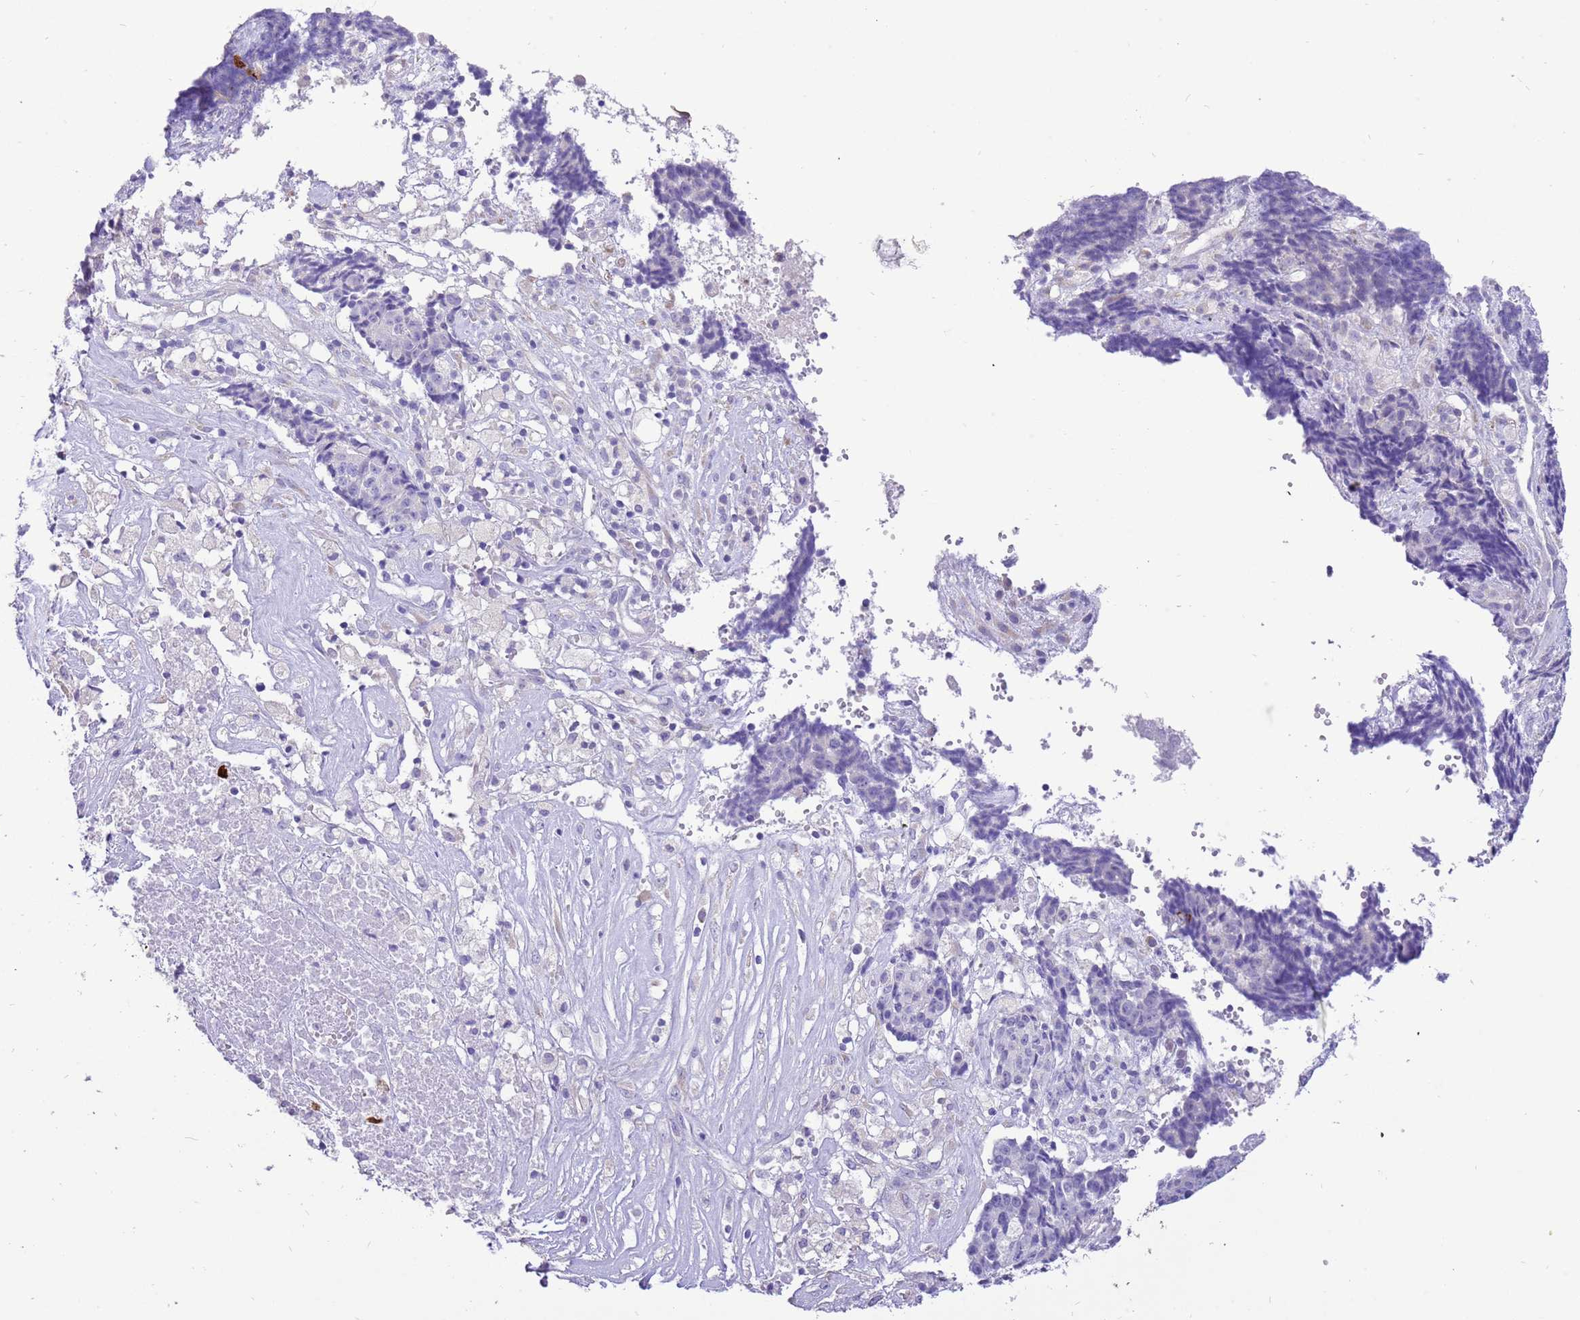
{"staining": {"intensity": "negative", "quantity": "none", "location": "none"}, "tissue": "ovarian cancer", "cell_type": "Tumor cells", "image_type": "cancer", "snomed": [{"axis": "morphology", "description": "Carcinoma, endometroid"}, {"axis": "topography", "description": "Ovary"}], "caption": "Immunohistochemistry micrograph of human endometroid carcinoma (ovarian) stained for a protein (brown), which shows no staining in tumor cells. (Immunohistochemistry (ihc), brightfield microscopy, high magnification).", "gene": "R3HDM4", "patient": {"sex": "female", "age": 42}}